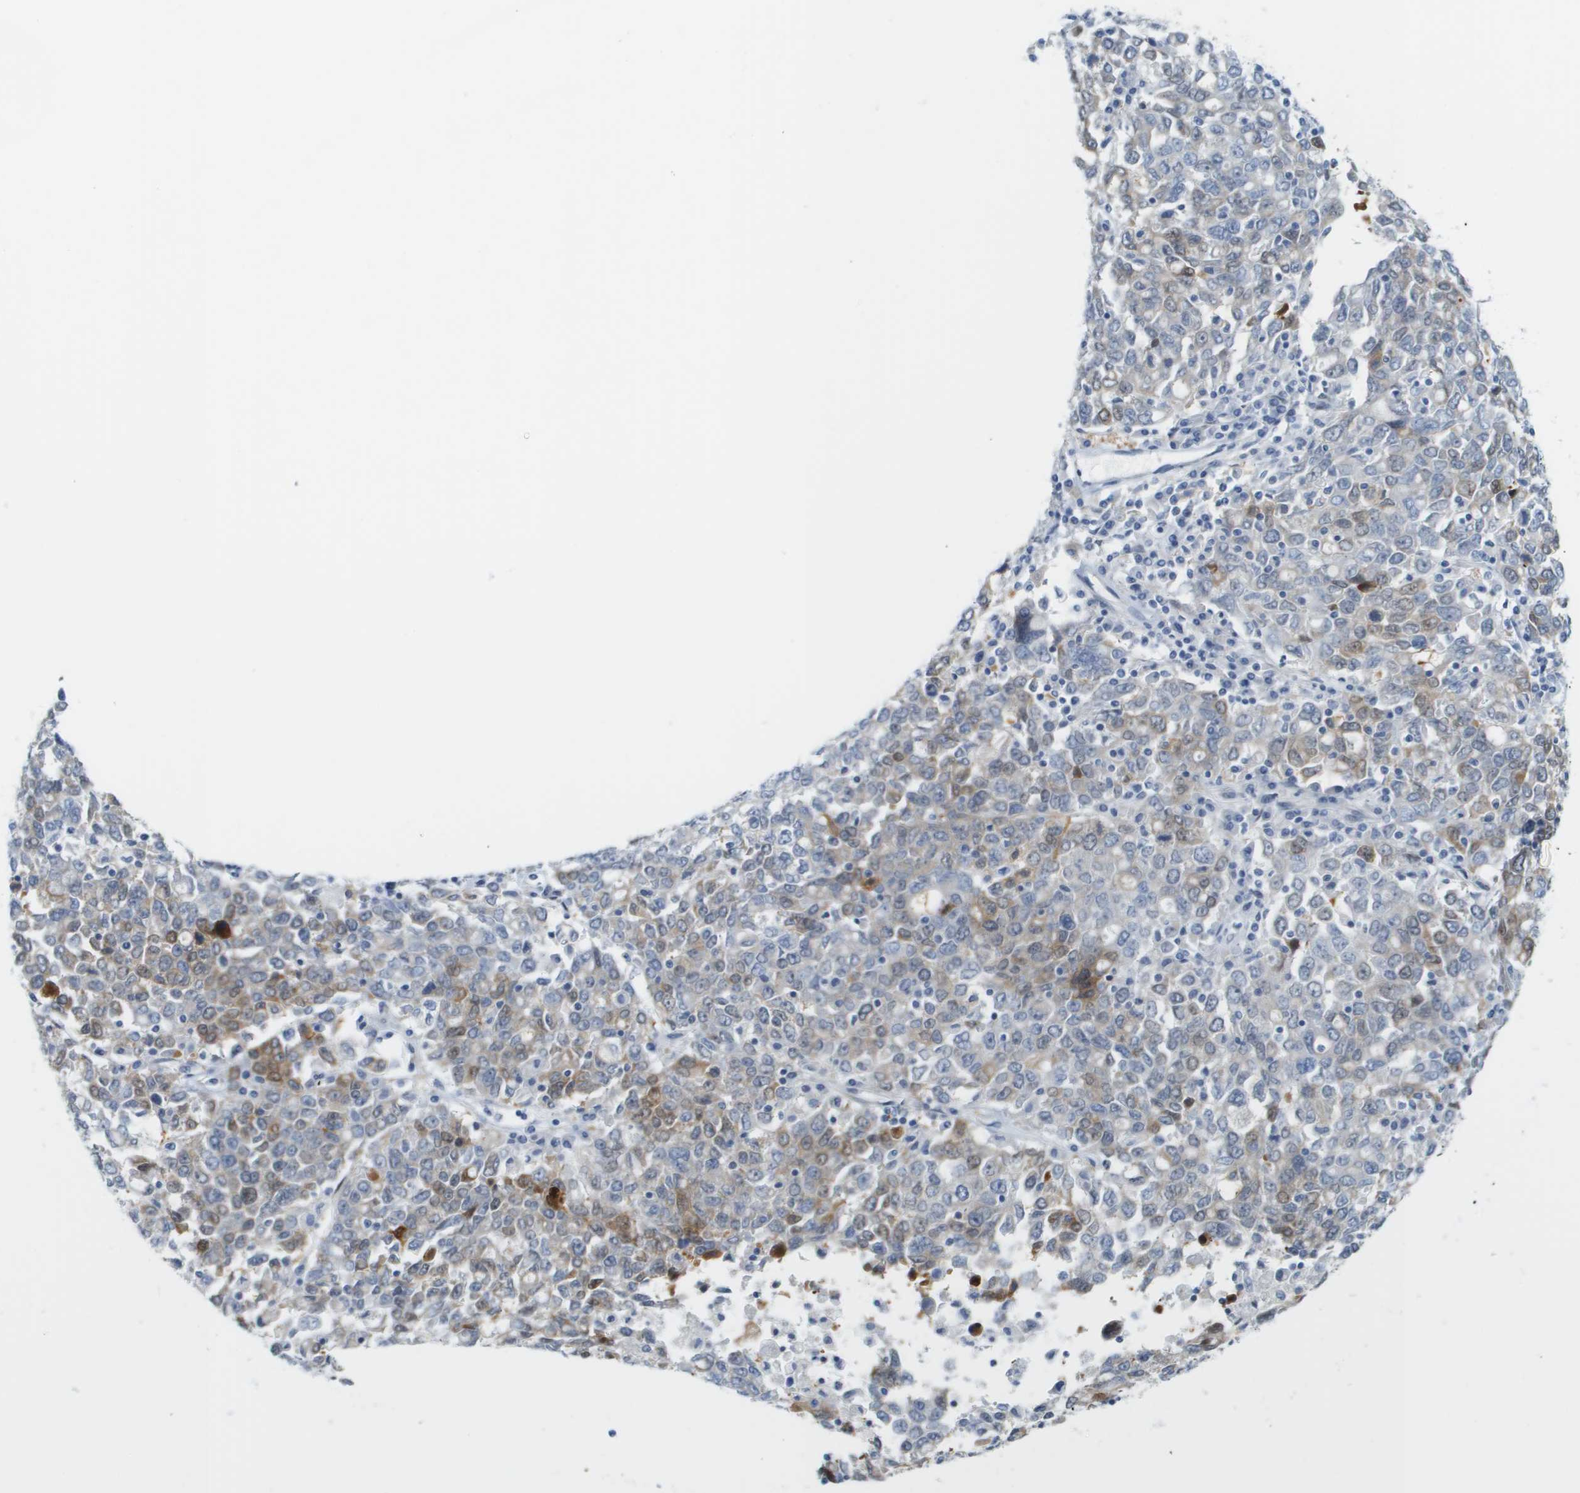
{"staining": {"intensity": "moderate", "quantity": "25%-75%", "location": "cytoplasmic/membranous"}, "tissue": "ovarian cancer", "cell_type": "Tumor cells", "image_type": "cancer", "snomed": [{"axis": "morphology", "description": "Carcinoma, endometroid"}, {"axis": "topography", "description": "Ovary"}], "caption": "Protein staining of ovarian cancer tissue exhibits moderate cytoplasmic/membranous staining in about 25%-75% of tumor cells.", "gene": "CUL9", "patient": {"sex": "female", "age": 62}}